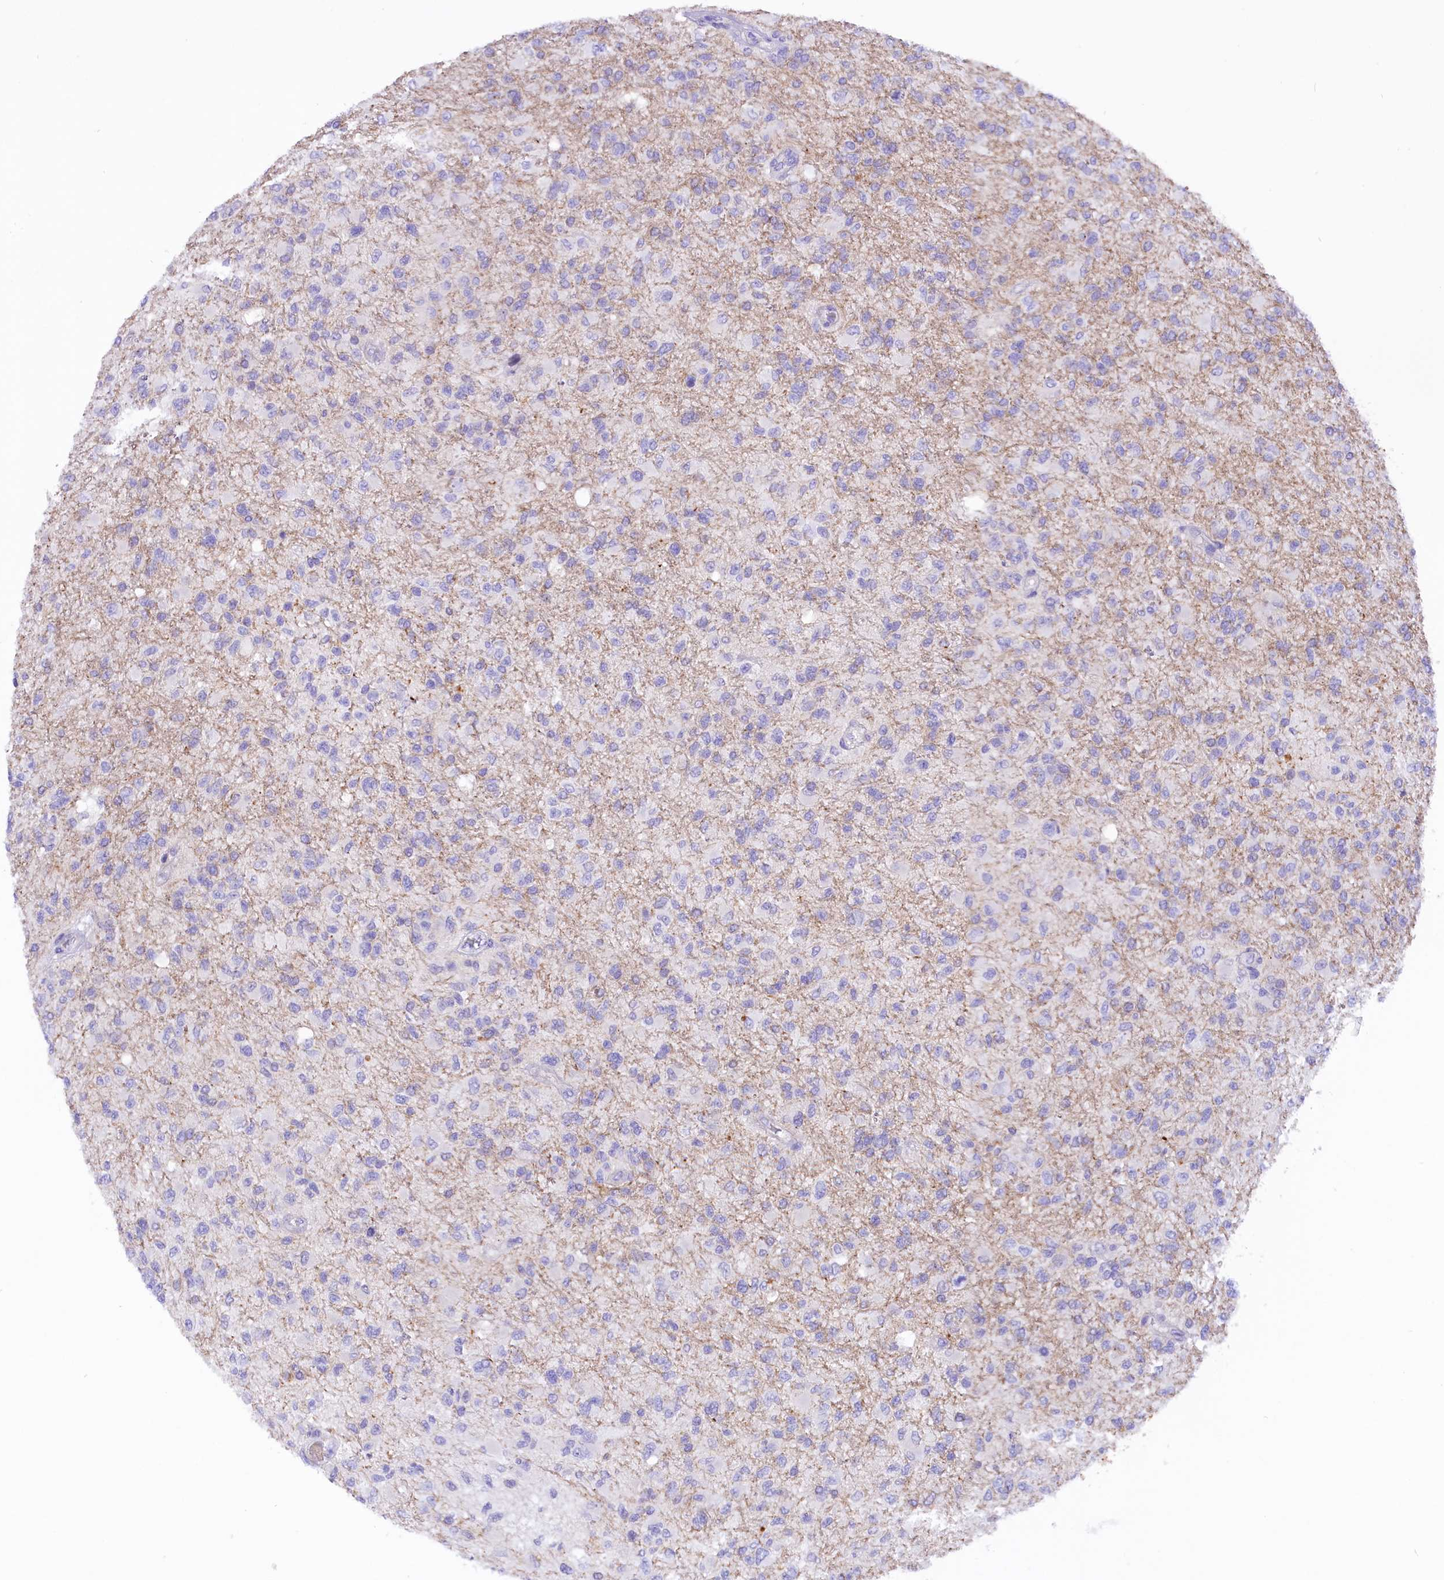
{"staining": {"intensity": "negative", "quantity": "none", "location": "none"}, "tissue": "glioma", "cell_type": "Tumor cells", "image_type": "cancer", "snomed": [{"axis": "morphology", "description": "Glioma, malignant, High grade"}, {"axis": "topography", "description": "Brain"}], "caption": "The histopathology image exhibits no staining of tumor cells in high-grade glioma (malignant).", "gene": "COL6A5", "patient": {"sex": "female", "age": 74}}